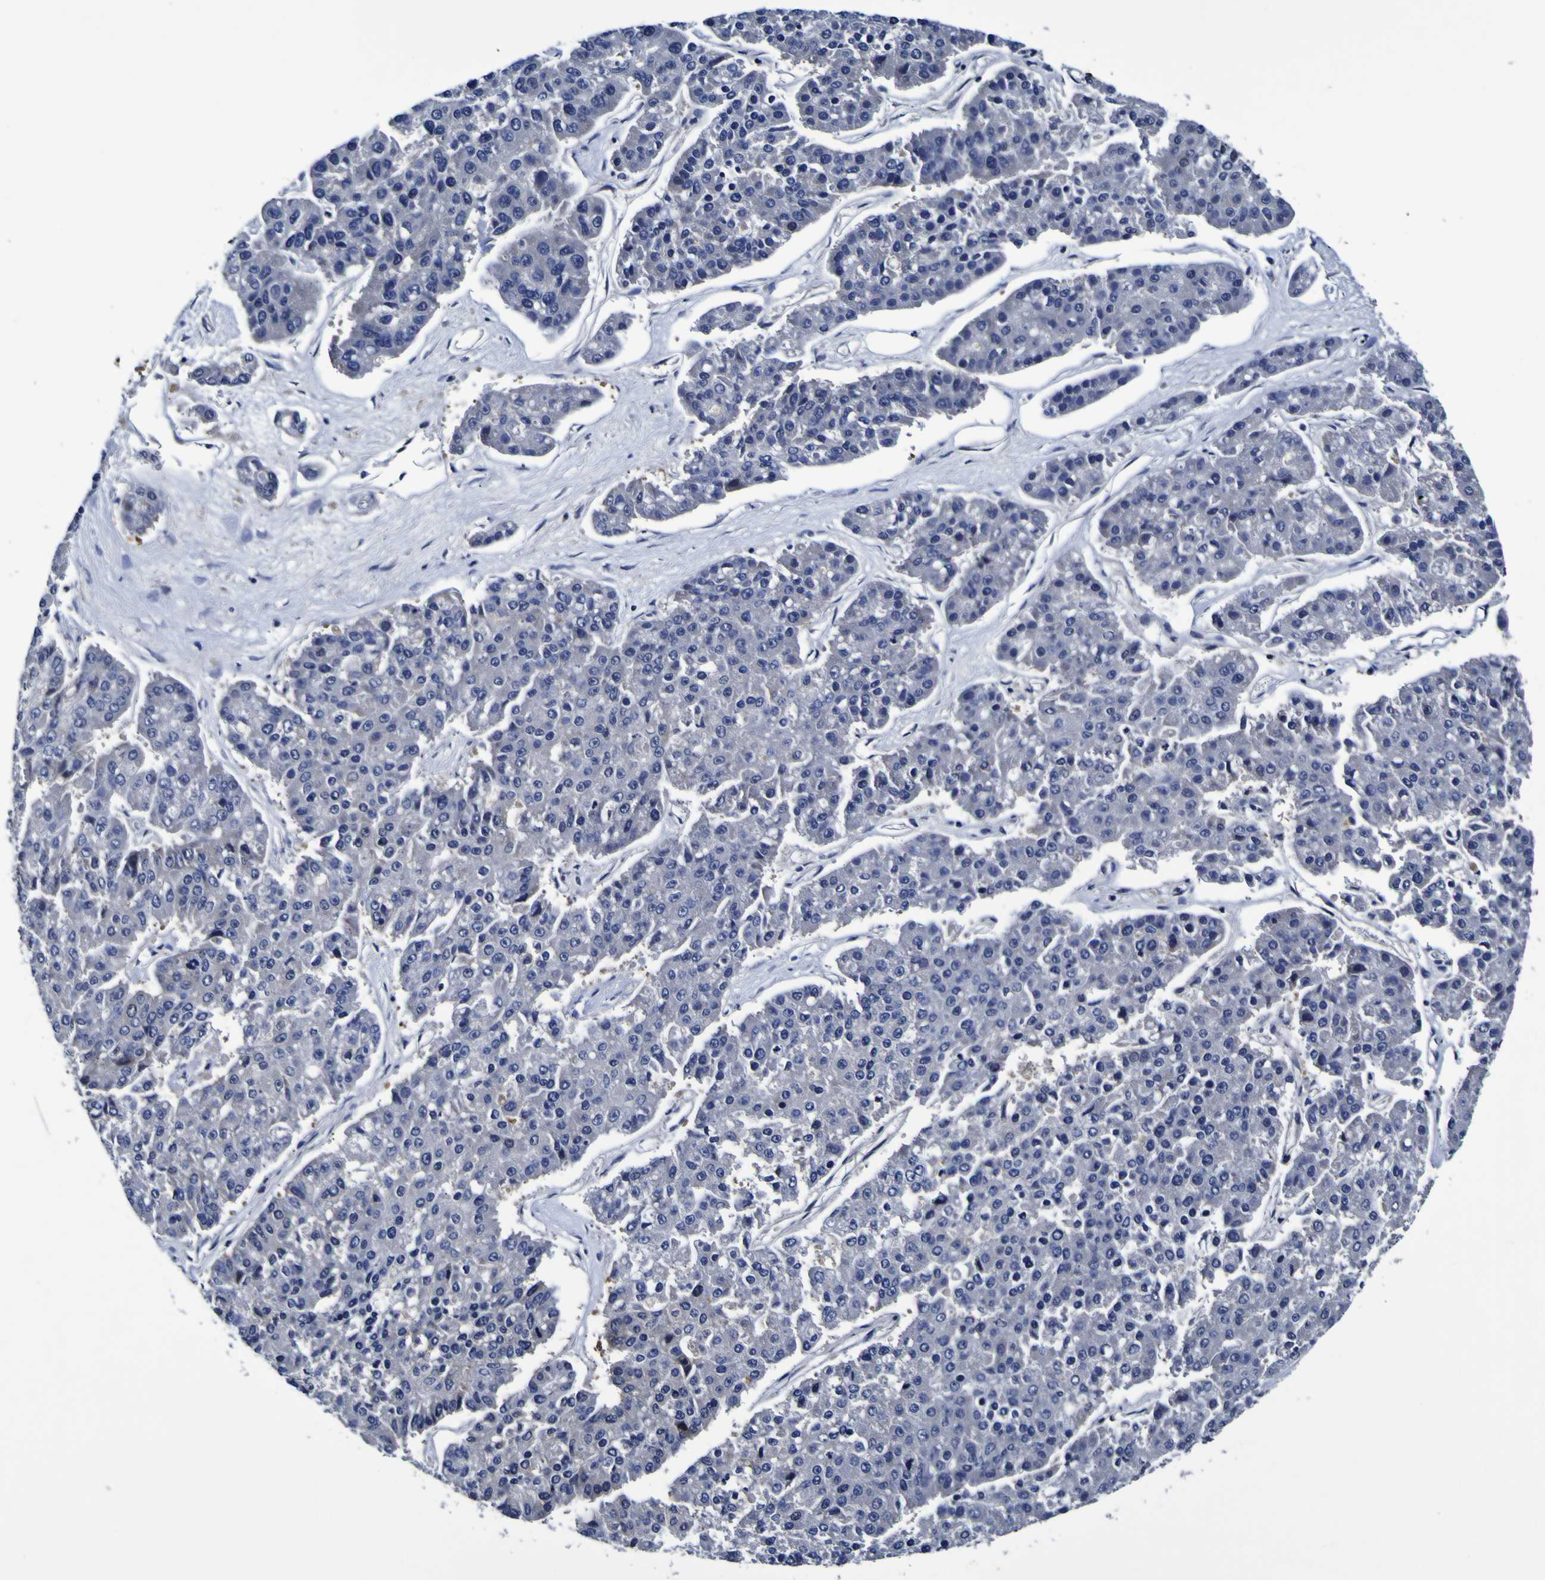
{"staining": {"intensity": "negative", "quantity": "none", "location": "none"}, "tissue": "pancreatic cancer", "cell_type": "Tumor cells", "image_type": "cancer", "snomed": [{"axis": "morphology", "description": "Adenocarcinoma, NOS"}, {"axis": "topography", "description": "Pancreas"}], "caption": "Immunohistochemistry of pancreatic cancer demonstrates no positivity in tumor cells. (Immunohistochemistry, brightfield microscopy, high magnification).", "gene": "SORCS1", "patient": {"sex": "male", "age": 50}}